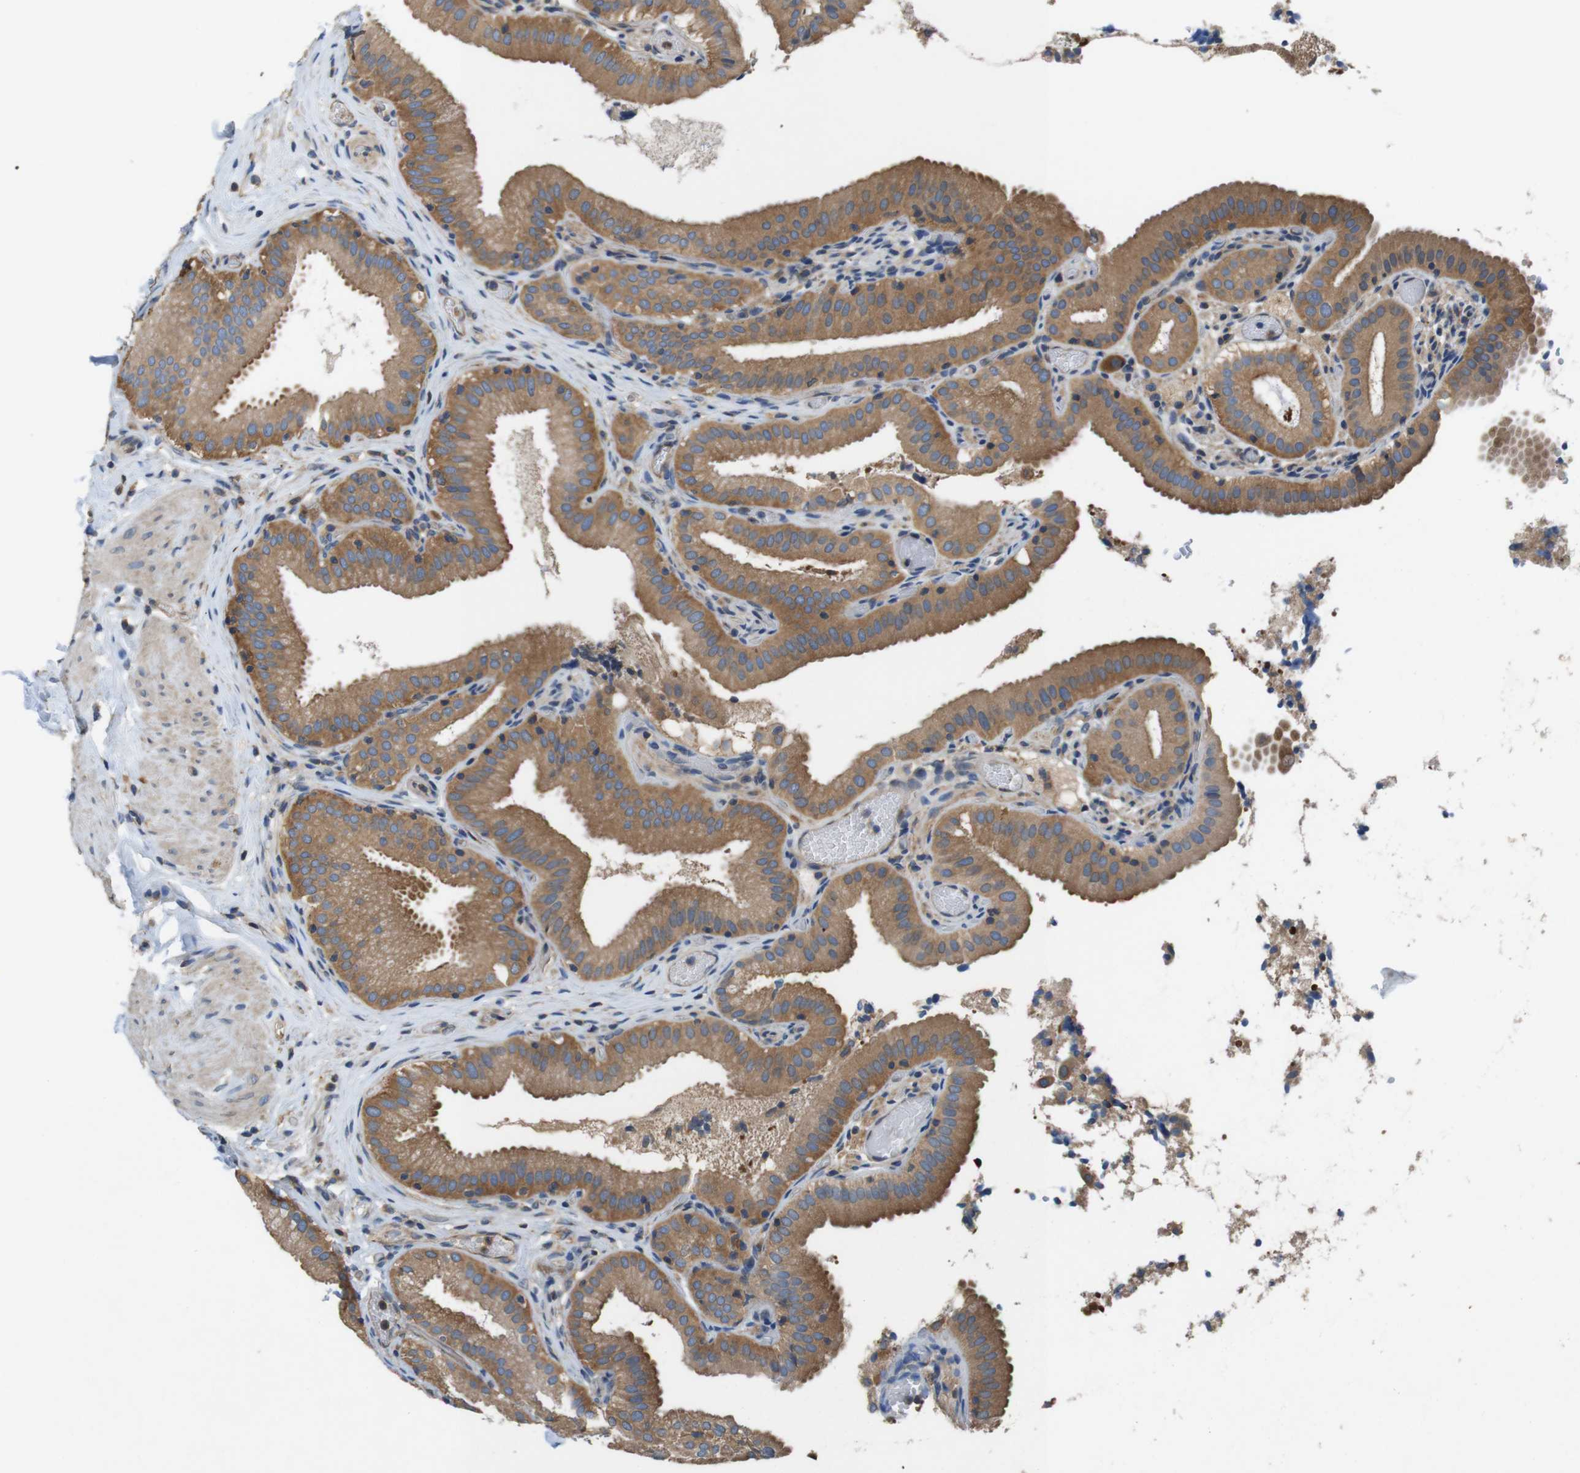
{"staining": {"intensity": "moderate", "quantity": ">75%", "location": "cytoplasmic/membranous"}, "tissue": "gallbladder", "cell_type": "Glandular cells", "image_type": "normal", "snomed": [{"axis": "morphology", "description": "Normal tissue, NOS"}, {"axis": "topography", "description": "Gallbladder"}], "caption": "Immunohistochemical staining of unremarkable human gallbladder demonstrates moderate cytoplasmic/membranous protein positivity in approximately >75% of glandular cells. The protein is shown in brown color, while the nuclei are stained blue.", "gene": "DCTN1", "patient": {"sex": "male", "age": 54}}